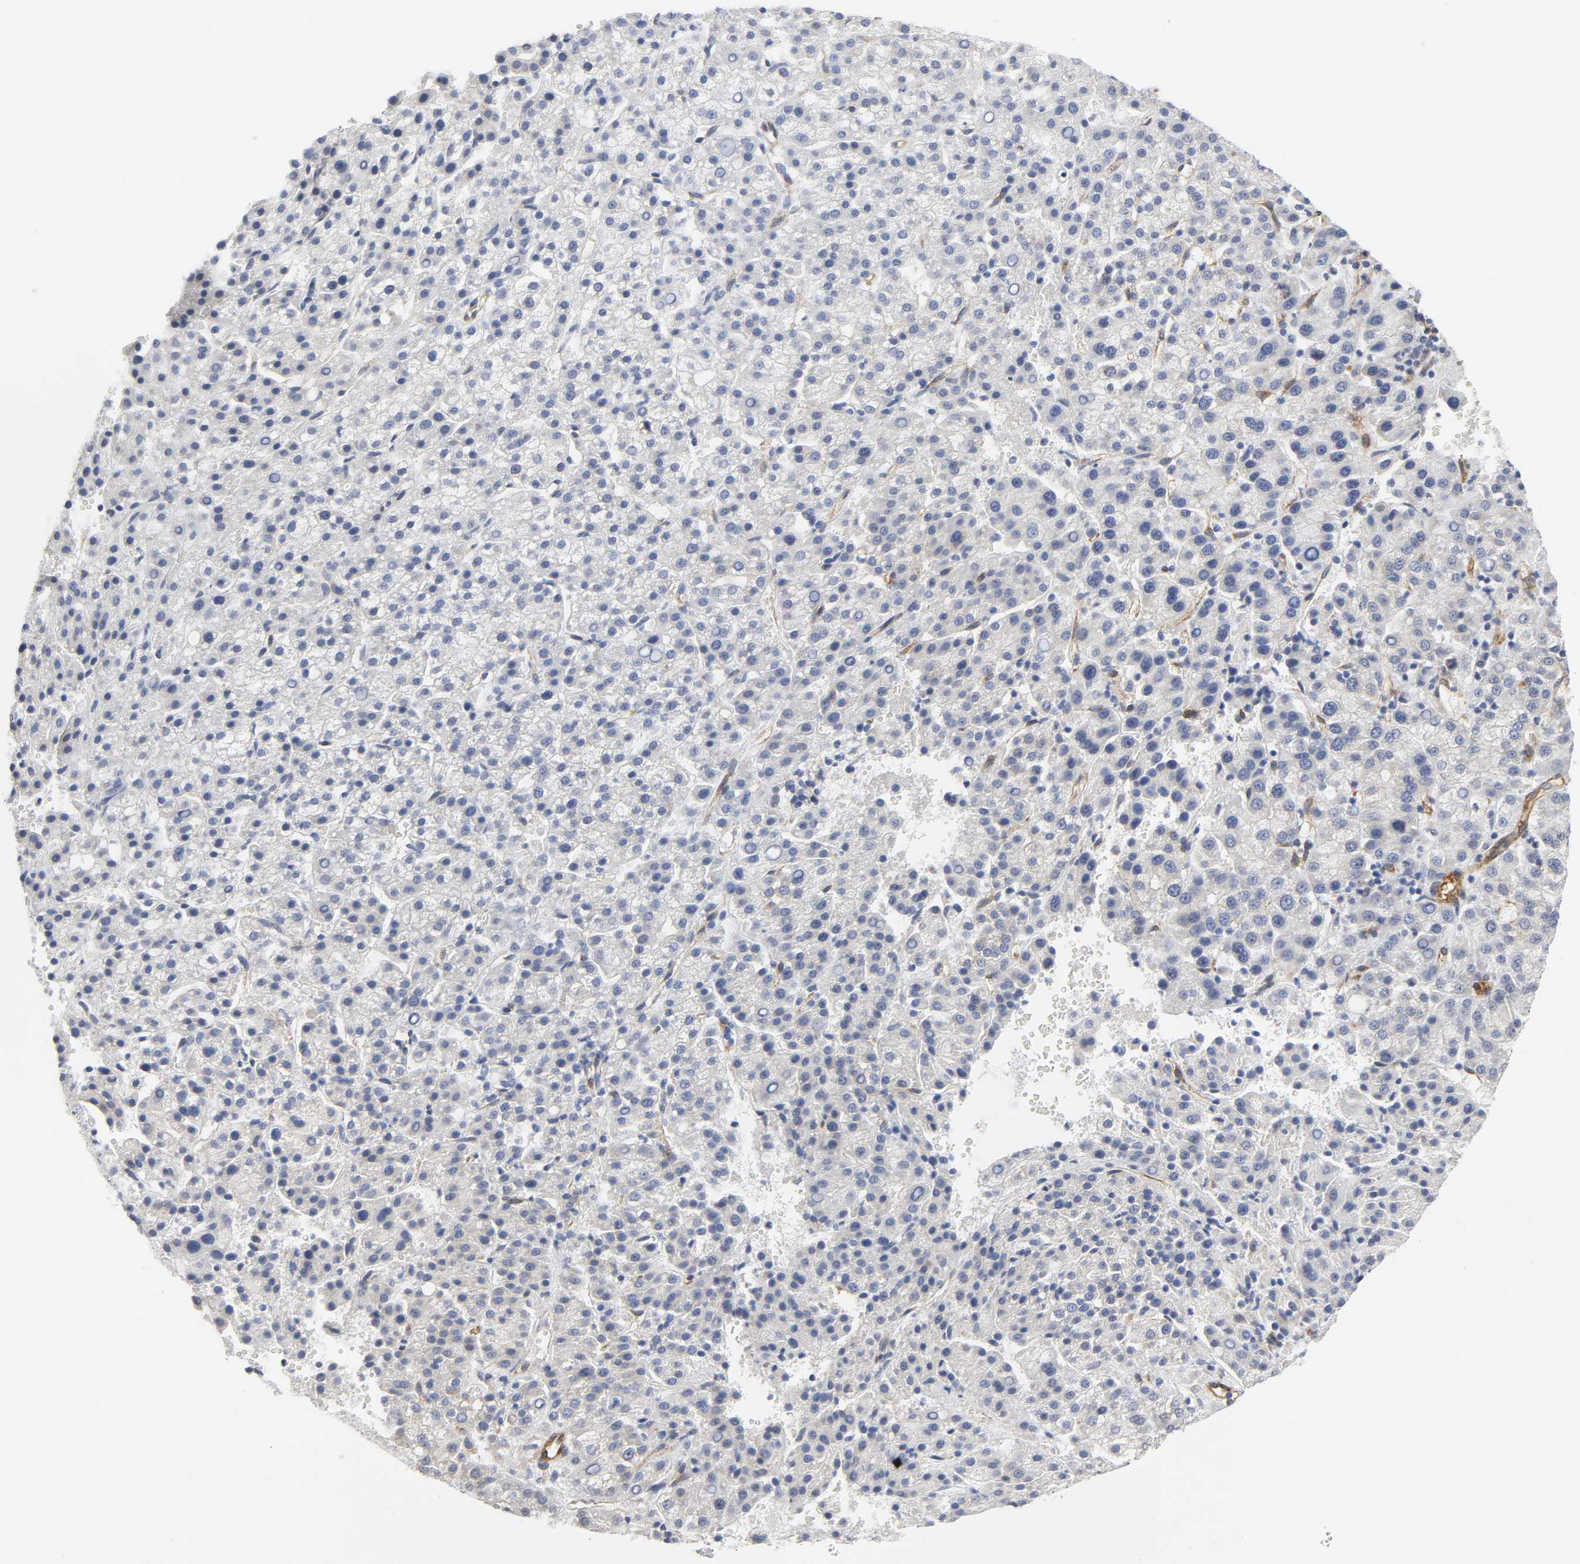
{"staining": {"intensity": "negative", "quantity": "none", "location": "none"}, "tissue": "liver cancer", "cell_type": "Tumor cells", "image_type": "cancer", "snomed": [{"axis": "morphology", "description": "Carcinoma, Hepatocellular, NOS"}, {"axis": "topography", "description": "Liver"}], "caption": "This is a photomicrograph of immunohistochemistry staining of liver hepatocellular carcinoma, which shows no expression in tumor cells. (IHC, brightfield microscopy, high magnification).", "gene": "DOCK1", "patient": {"sex": "female", "age": 58}}